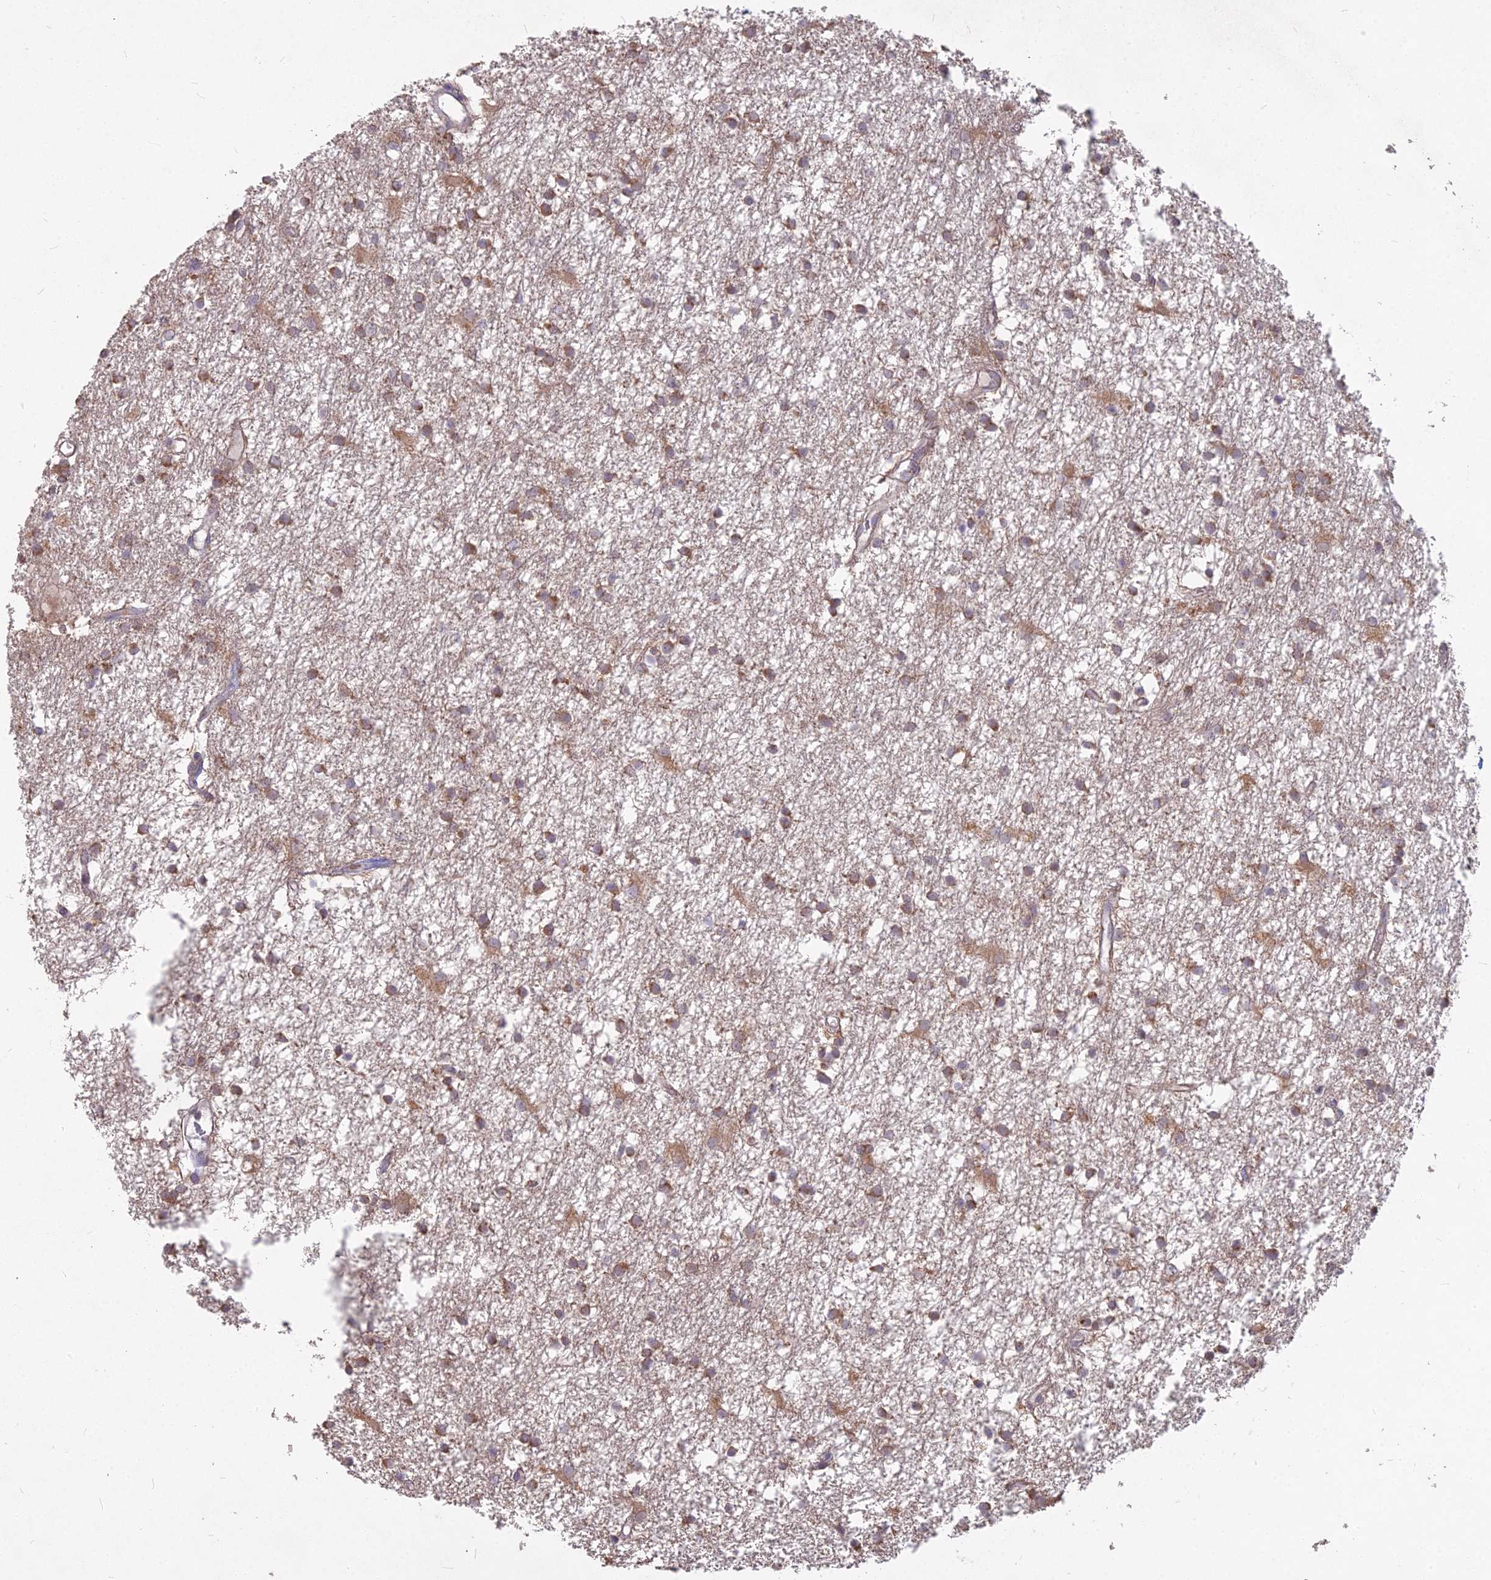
{"staining": {"intensity": "moderate", "quantity": "25%-75%", "location": "cytoplasmic/membranous"}, "tissue": "glioma", "cell_type": "Tumor cells", "image_type": "cancer", "snomed": [{"axis": "morphology", "description": "Glioma, malignant, High grade"}, {"axis": "topography", "description": "Brain"}], "caption": "Glioma tissue displays moderate cytoplasmic/membranous staining in about 25%-75% of tumor cells, visualized by immunohistochemistry.", "gene": "MICU2", "patient": {"sex": "male", "age": 77}}